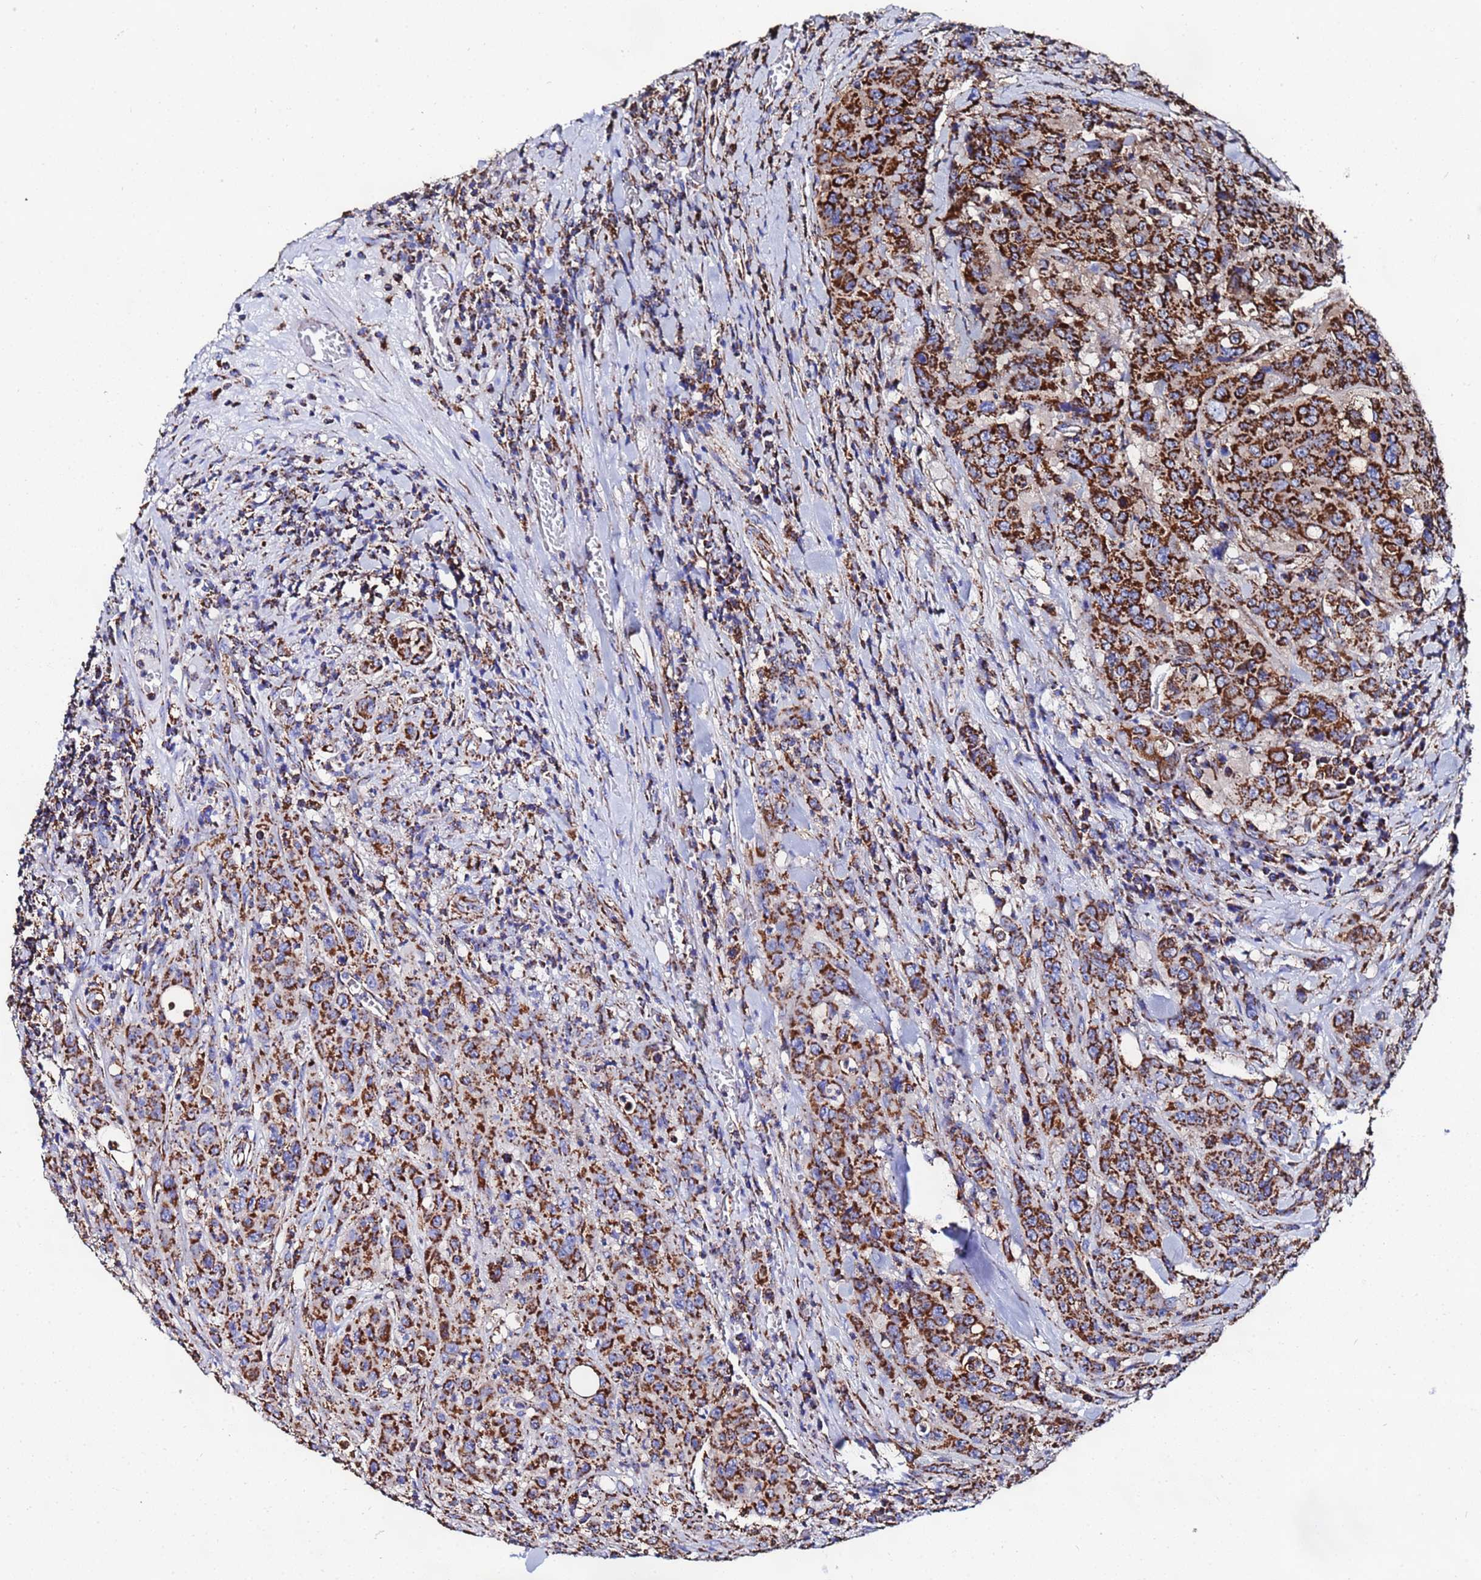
{"staining": {"intensity": "strong", "quantity": ">75%", "location": "cytoplasmic/membranous"}, "tissue": "colorectal cancer", "cell_type": "Tumor cells", "image_type": "cancer", "snomed": [{"axis": "morphology", "description": "Adenocarcinoma, NOS"}, {"axis": "topography", "description": "Colon"}], "caption": "A high-resolution histopathology image shows IHC staining of adenocarcinoma (colorectal), which exhibits strong cytoplasmic/membranous expression in about >75% of tumor cells.", "gene": "GLUD1", "patient": {"sex": "male", "age": 62}}